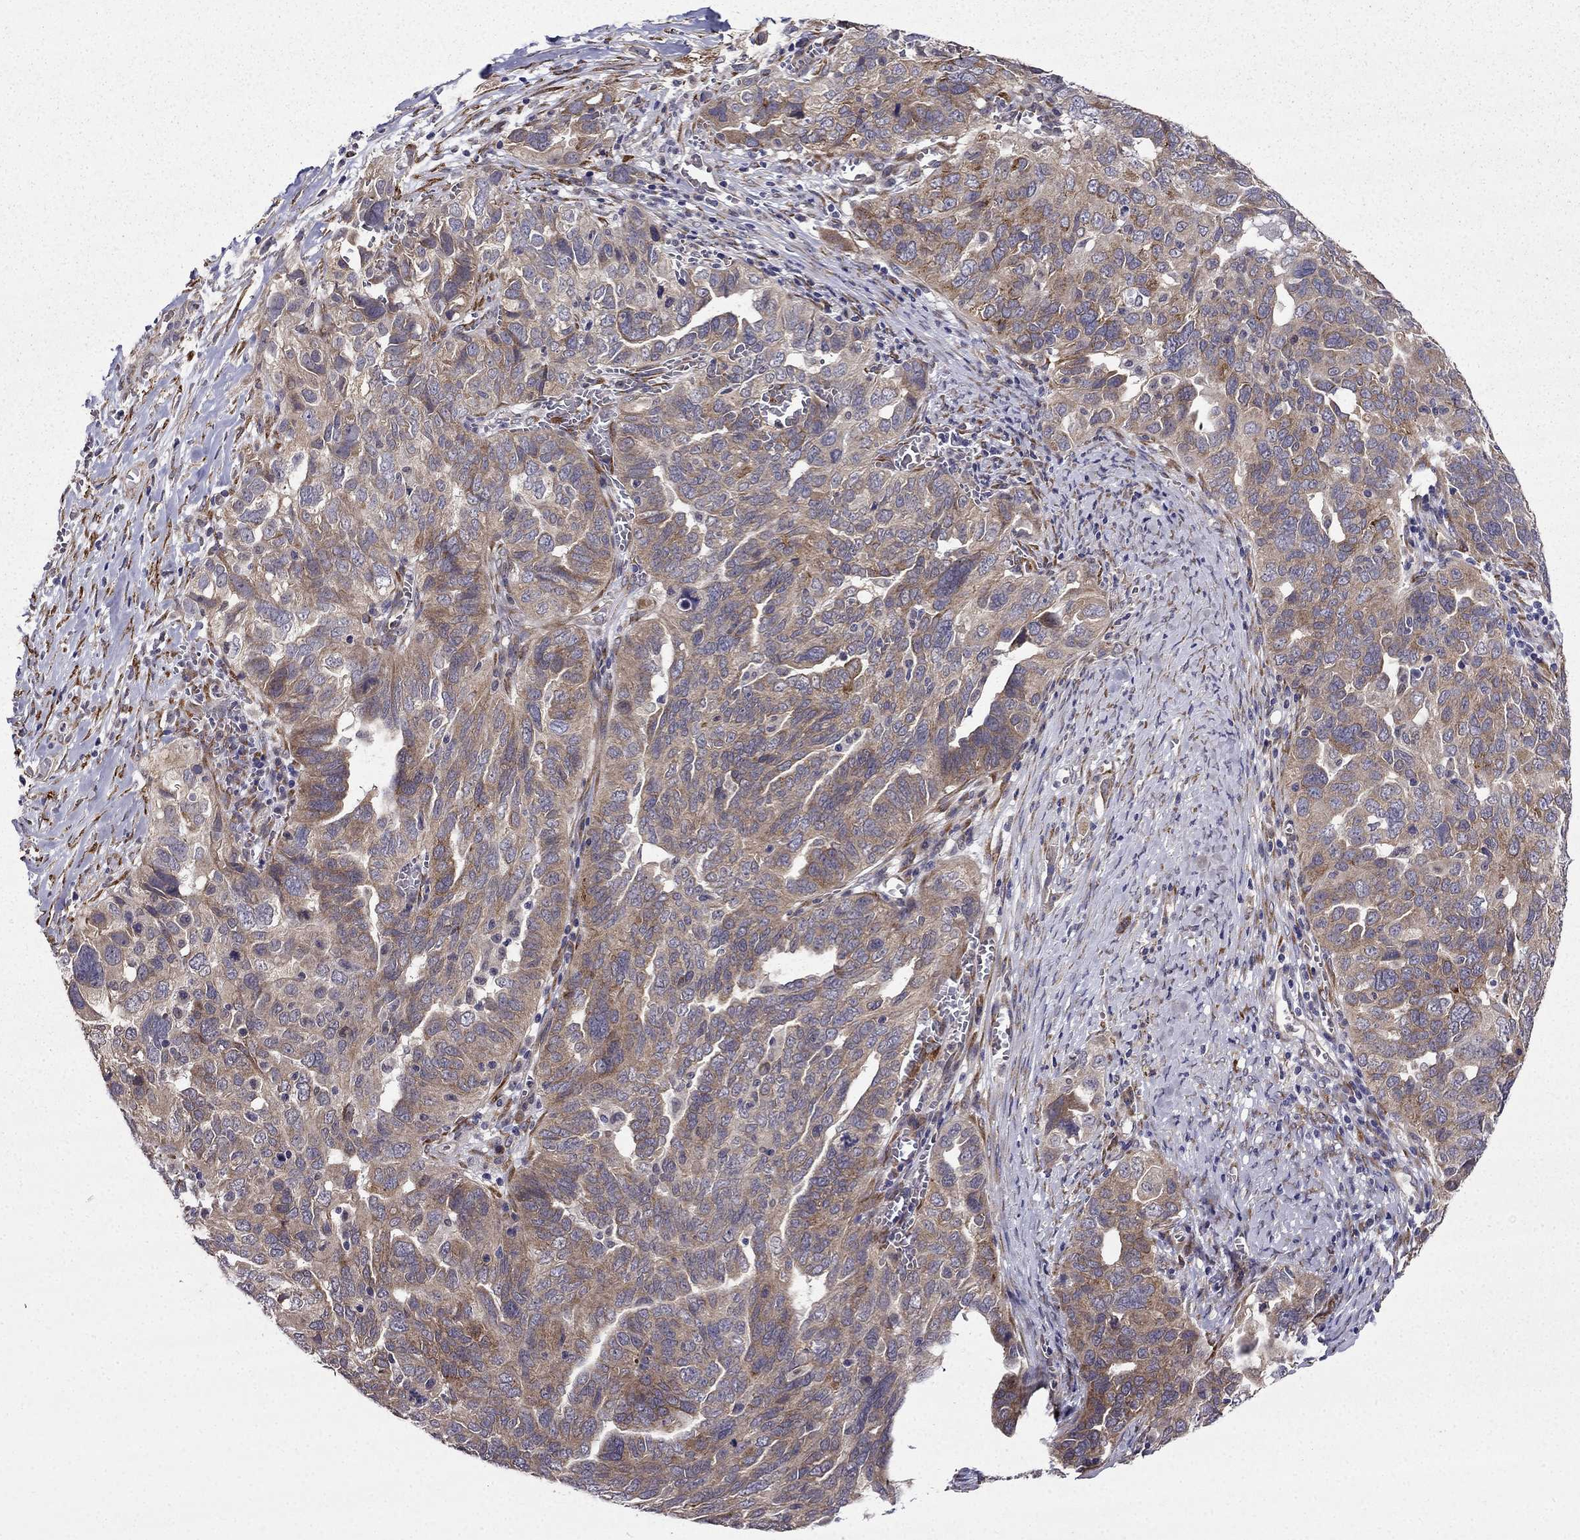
{"staining": {"intensity": "moderate", "quantity": "<25%", "location": "cytoplasmic/membranous"}, "tissue": "ovarian cancer", "cell_type": "Tumor cells", "image_type": "cancer", "snomed": [{"axis": "morphology", "description": "Carcinoma, endometroid"}, {"axis": "topography", "description": "Soft tissue"}, {"axis": "topography", "description": "Ovary"}], "caption": "Immunohistochemistry micrograph of human ovarian endometroid carcinoma stained for a protein (brown), which reveals low levels of moderate cytoplasmic/membranous positivity in about <25% of tumor cells.", "gene": "ARHGEF28", "patient": {"sex": "female", "age": 52}}